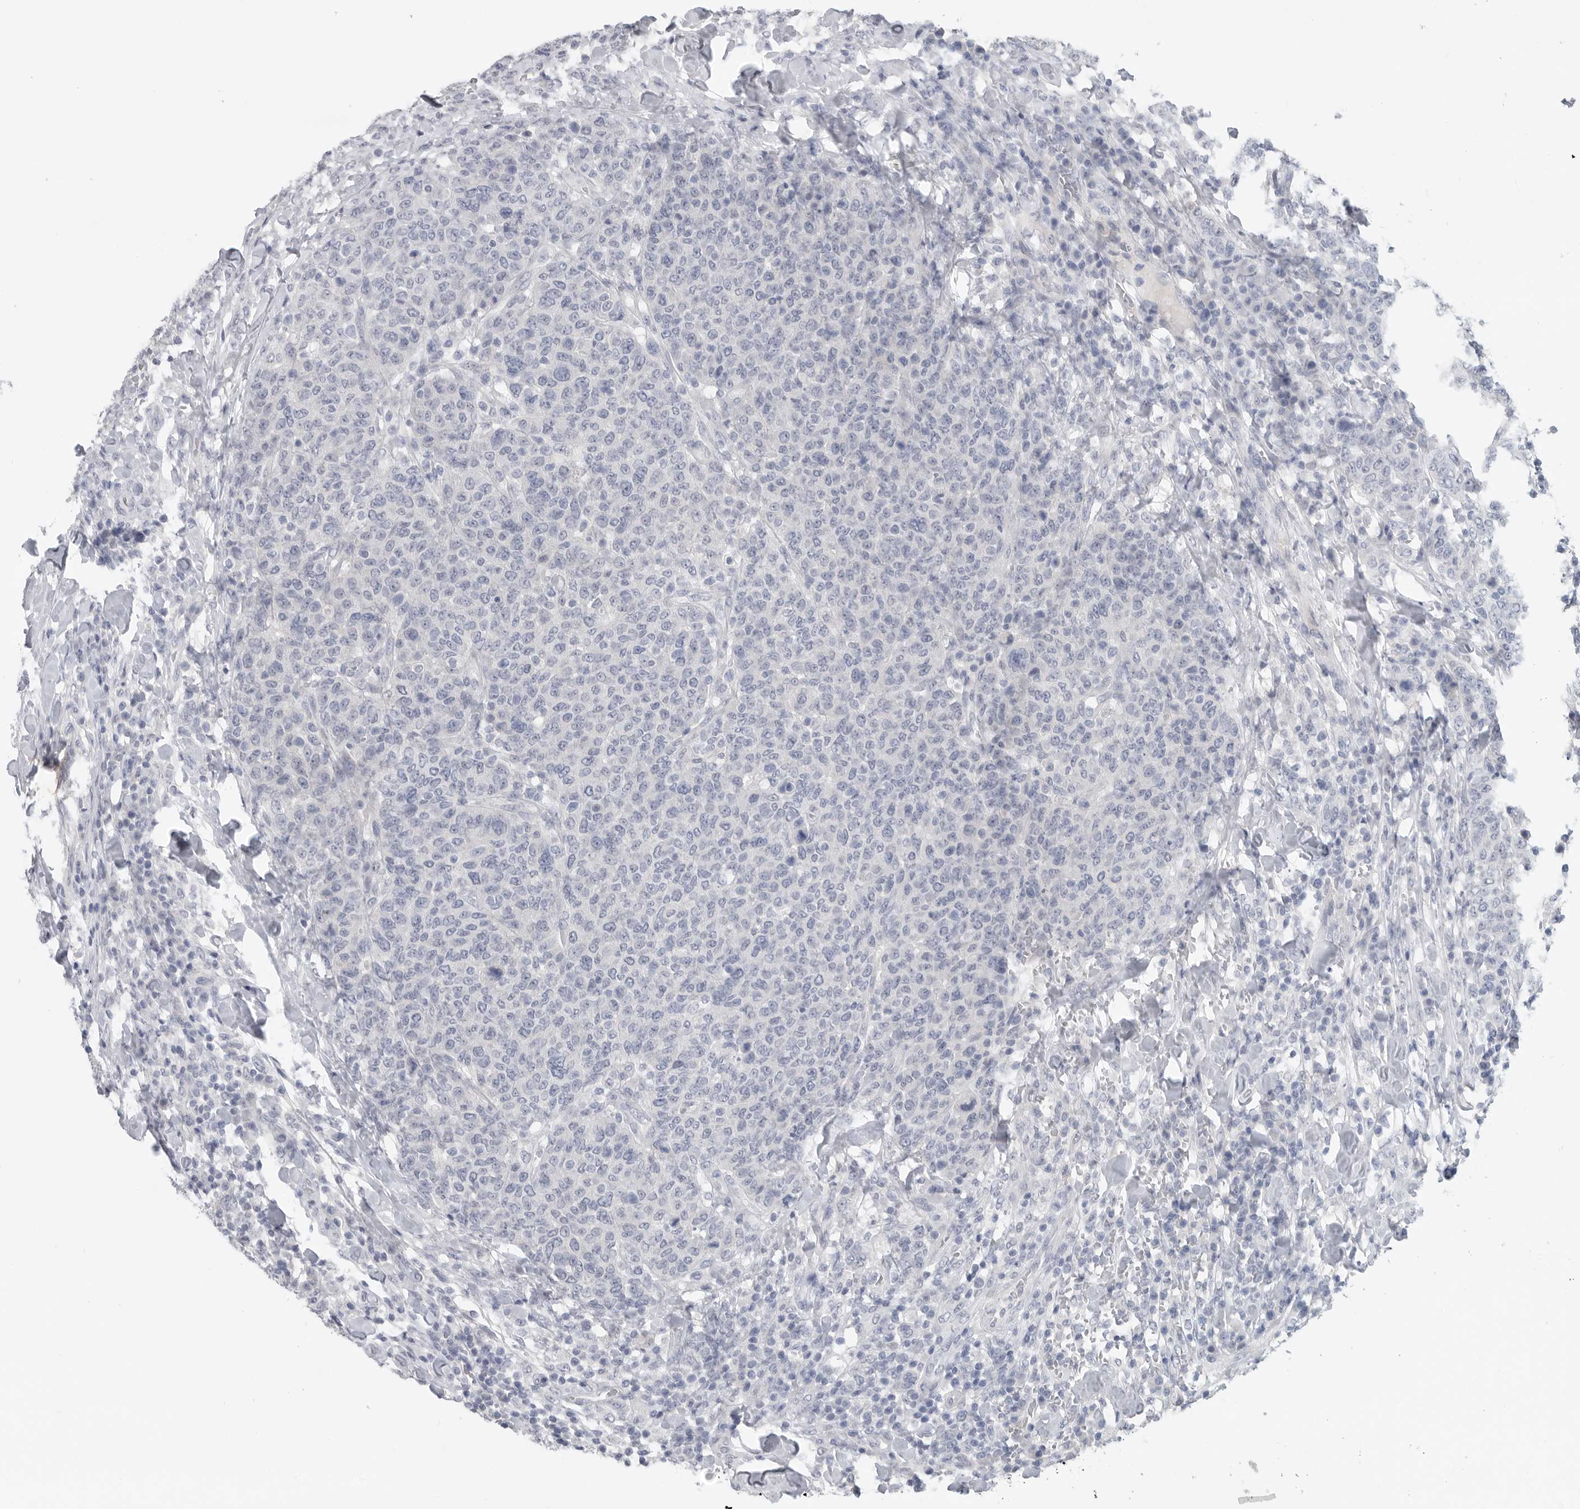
{"staining": {"intensity": "negative", "quantity": "none", "location": "none"}, "tissue": "breast cancer", "cell_type": "Tumor cells", "image_type": "cancer", "snomed": [{"axis": "morphology", "description": "Duct carcinoma"}, {"axis": "topography", "description": "Breast"}], "caption": "This histopathology image is of intraductal carcinoma (breast) stained with immunohistochemistry (IHC) to label a protein in brown with the nuclei are counter-stained blue. There is no staining in tumor cells. (Stains: DAB (3,3'-diaminobenzidine) IHC with hematoxylin counter stain, Microscopy: brightfield microscopy at high magnification).", "gene": "REG4", "patient": {"sex": "female", "age": 37}}